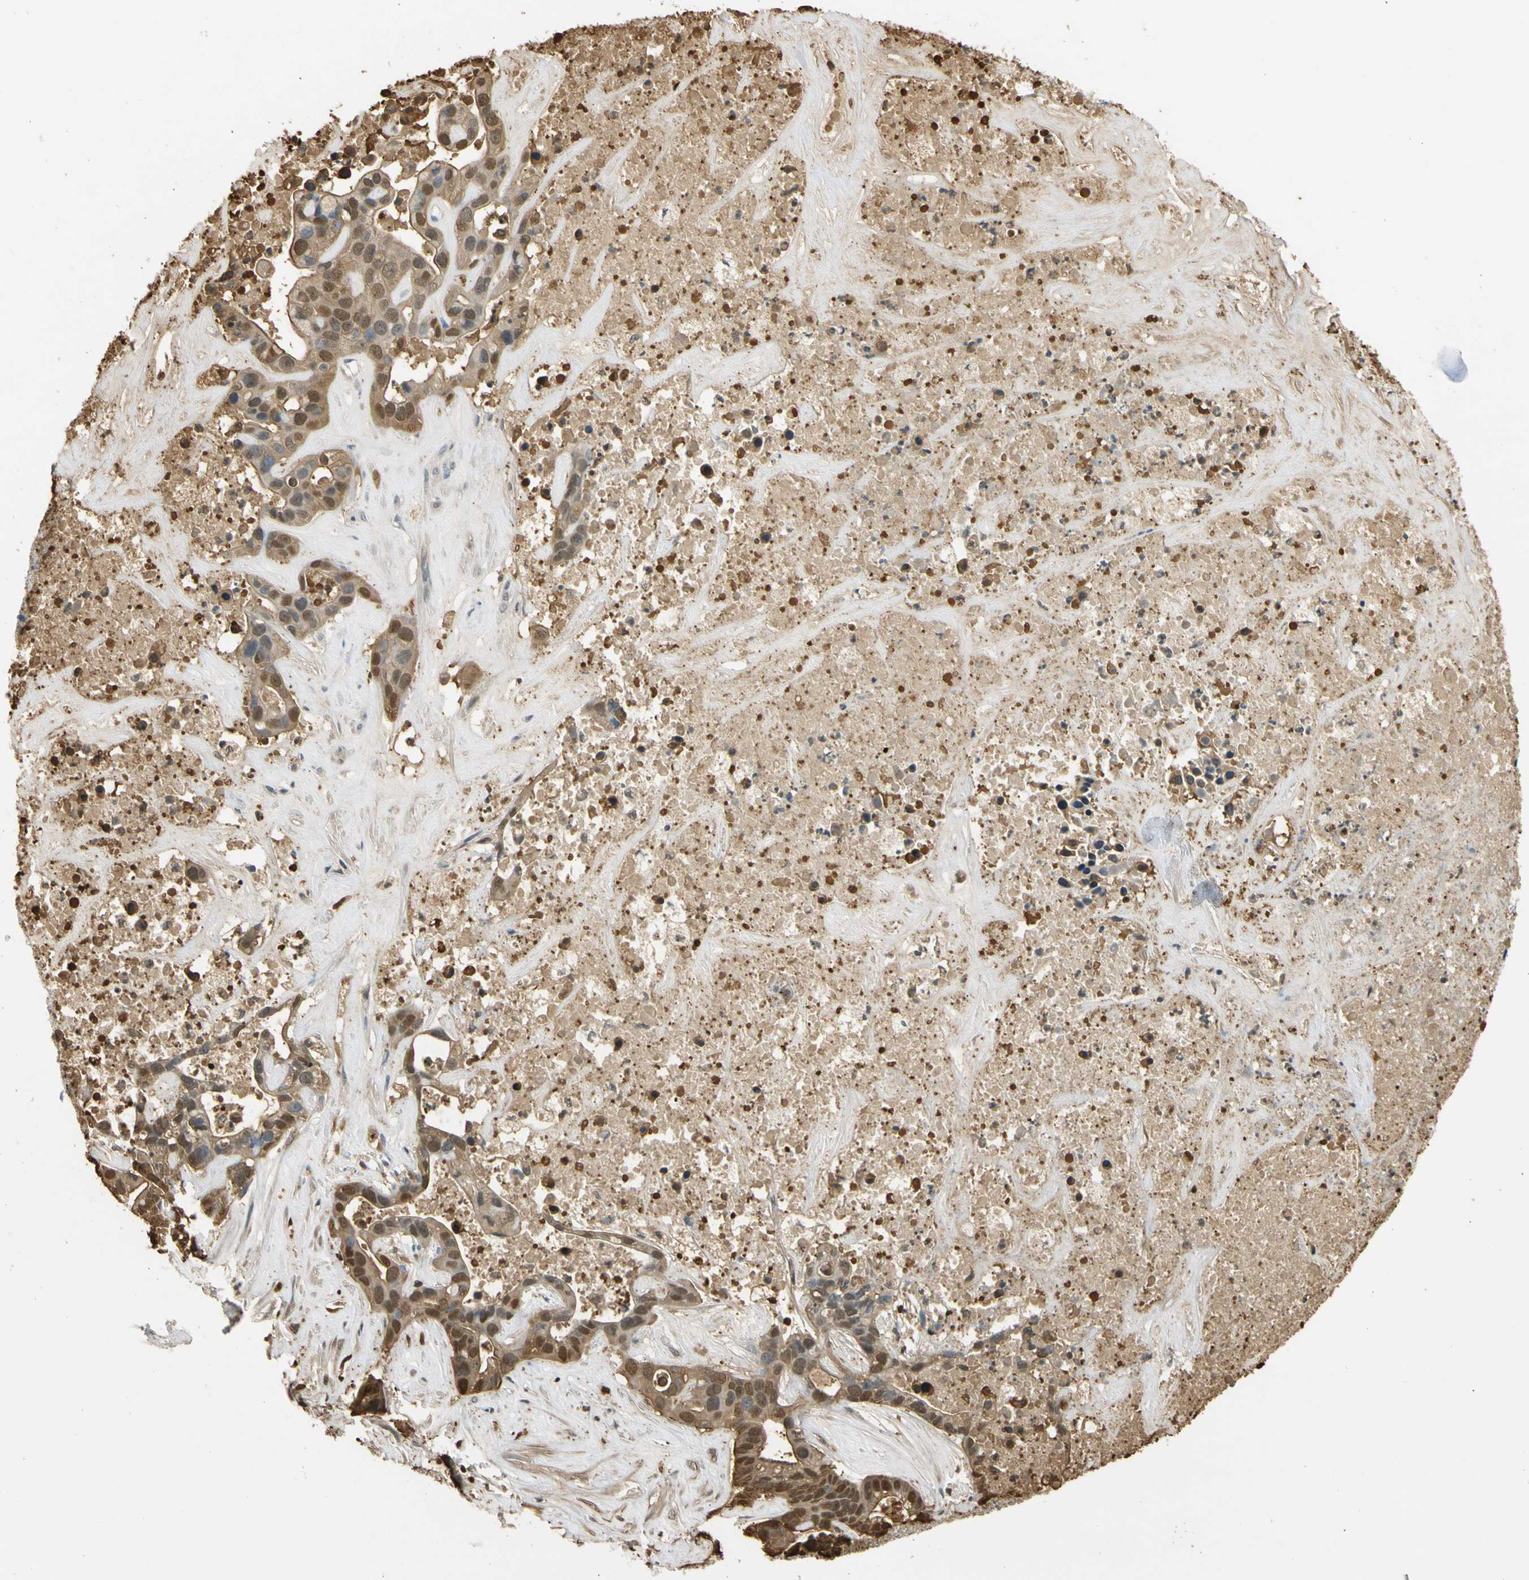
{"staining": {"intensity": "moderate", "quantity": ">75%", "location": "cytoplasmic/membranous"}, "tissue": "liver cancer", "cell_type": "Tumor cells", "image_type": "cancer", "snomed": [{"axis": "morphology", "description": "Cholangiocarcinoma"}, {"axis": "topography", "description": "Liver"}], "caption": "Approximately >75% of tumor cells in liver cancer show moderate cytoplasmic/membranous protein expression as visualized by brown immunohistochemical staining.", "gene": "S100A6", "patient": {"sex": "female", "age": 65}}